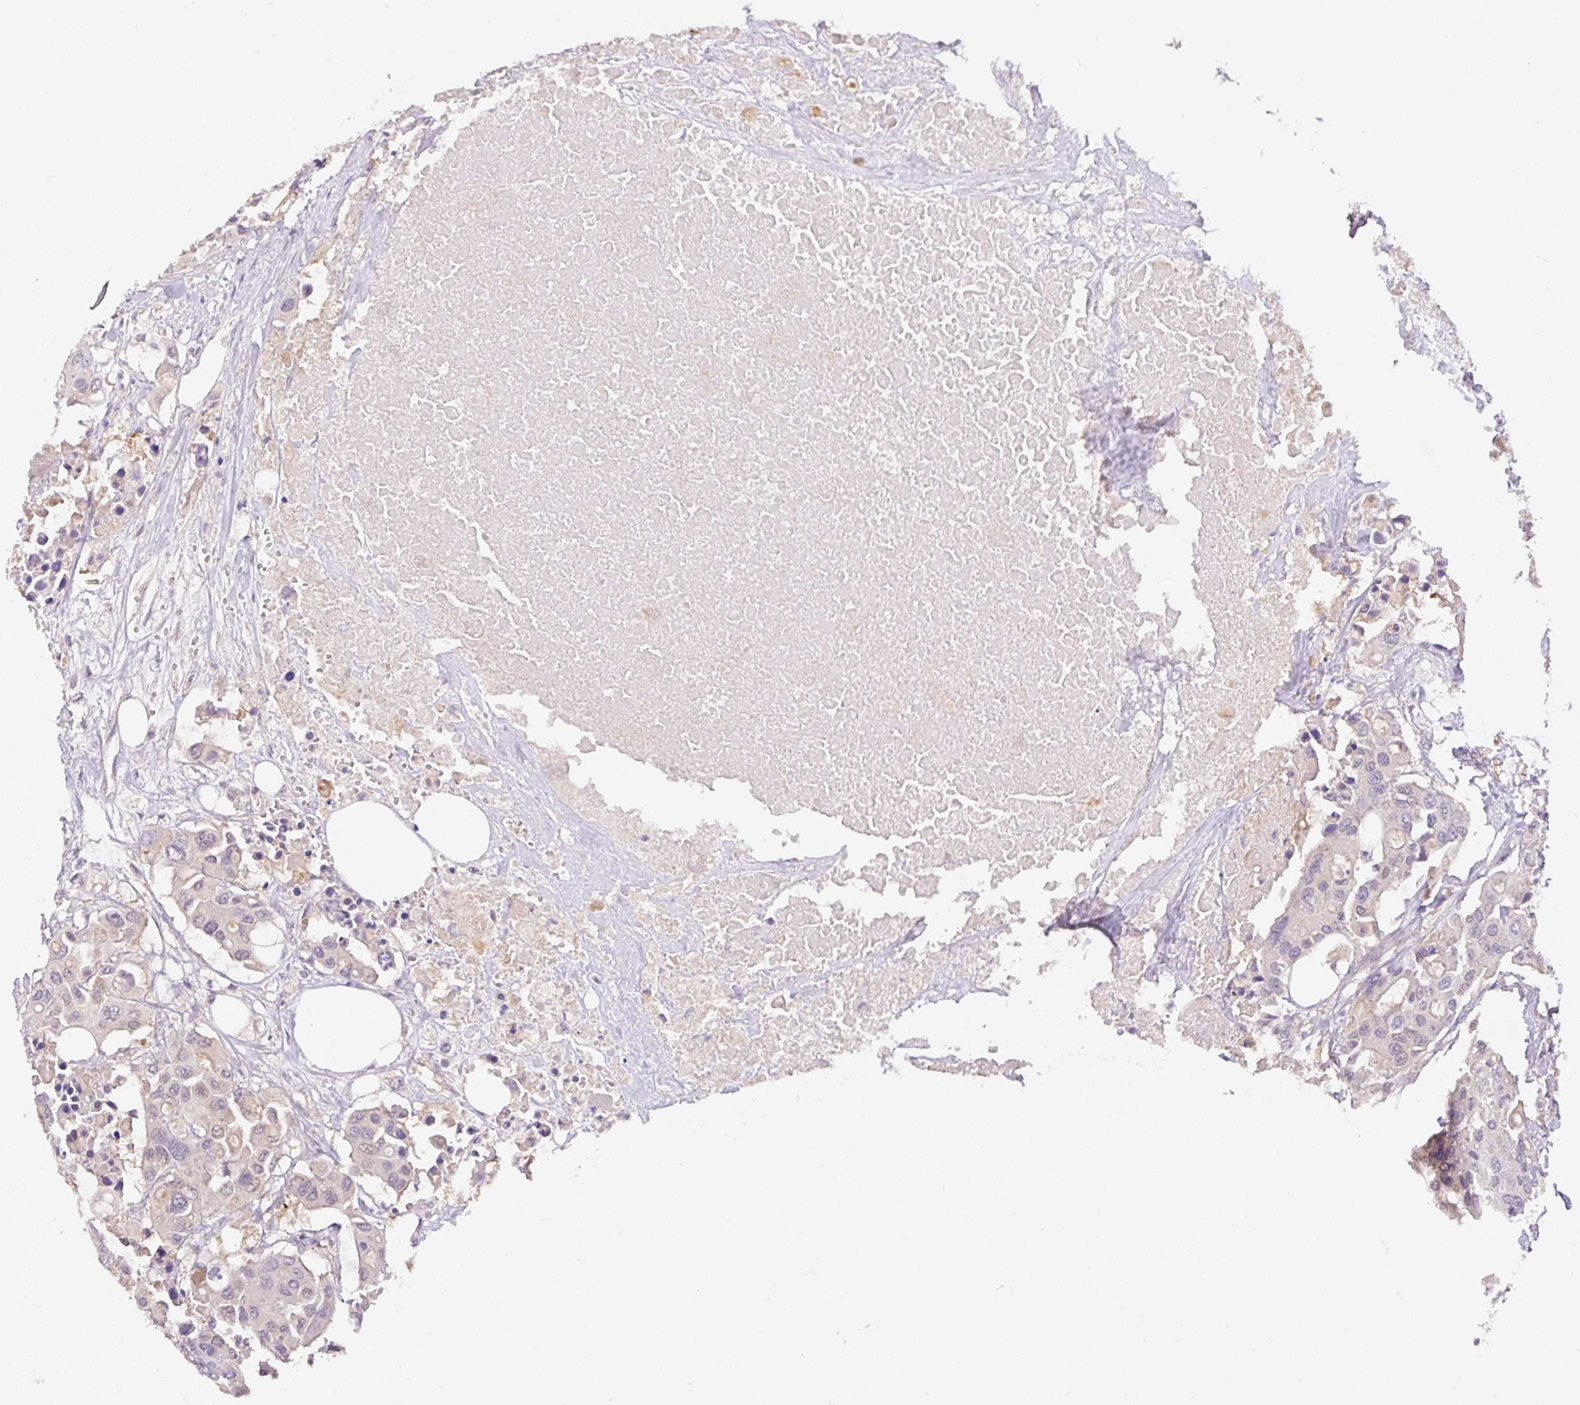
{"staining": {"intensity": "weak", "quantity": "<25%", "location": "cytoplasmic/membranous"}, "tissue": "colorectal cancer", "cell_type": "Tumor cells", "image_type": "cancer", "snomed": [{"axis": "morphology", "description": "Adenocarcinoma, NOS"}, {"axis": "topography", "description": "Colon"}], "caption": "Photomicrograph shows no significant protein positivity in tumor cells of colorectal cancer (adenocarcinoma). (DAB immunohistochemistry, high magnification).", "gene": "COX8A", "patient": {"sex": "male", "age": 77}}